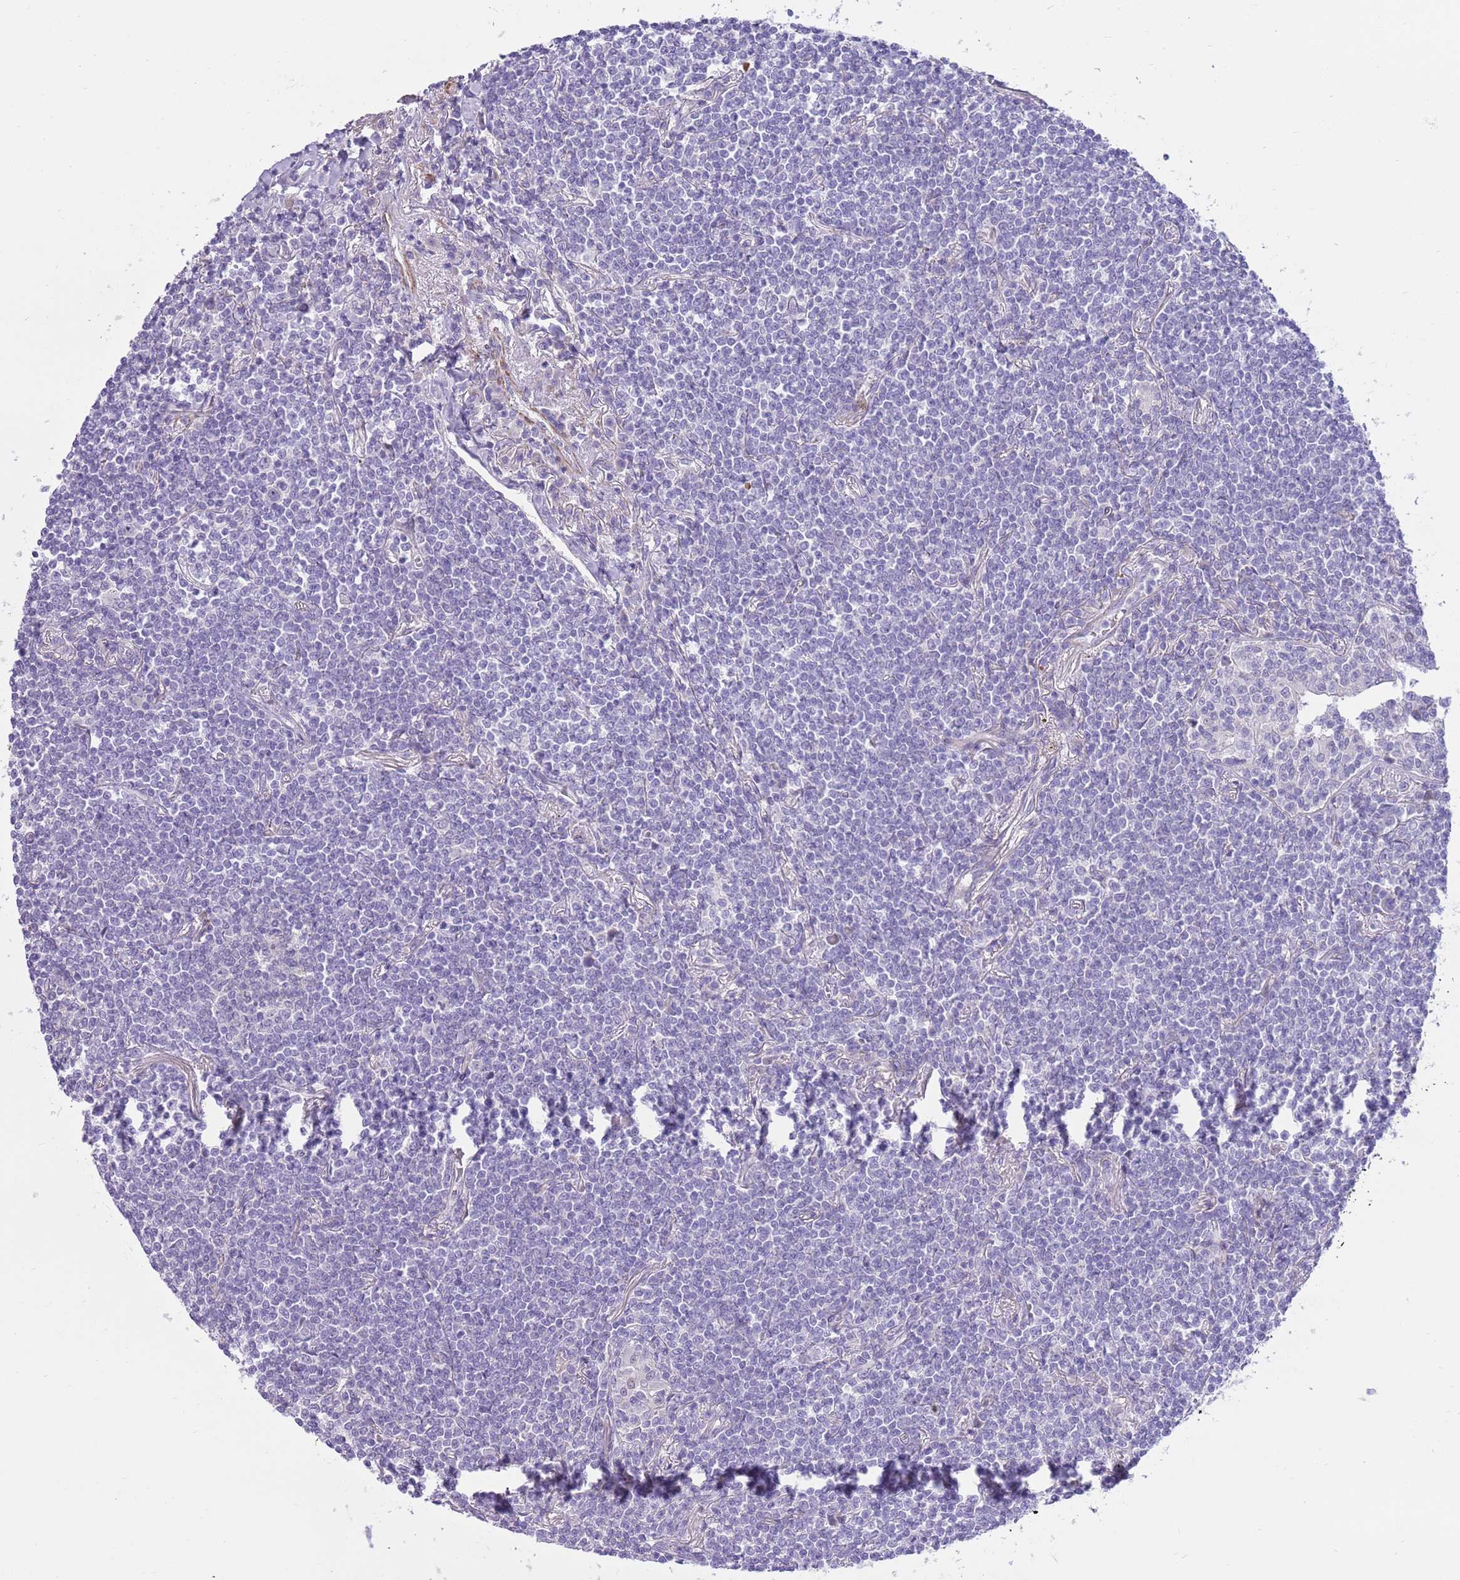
{"staining": {"intensity": "negative", "quantity": "none", "location": "none"}, "tissue": "lymphoma", "cell_type": "Tumor cells", "image_type": "cancer", "snomed": [{"axis": "morphology", "description": "Malignant lymphoma, non-Hodgkin's type, Low grade"}, {"axis": "topography", "description": "Lung"}], "caption": "Immunohistochemistry (IHC) of human low-grade malignant lymphoma, non-Hodgkin's type shows no expression in tumor cells. The staining was performed using DAB (3,3'-diaminobenzidine) to visualize the protein expression in brown, while the nuclei were stained in blue with hematoxylin (Magnification: 20x).", "gene": "ZC4H2", "patient": {"sex": "female", "age": 71}}